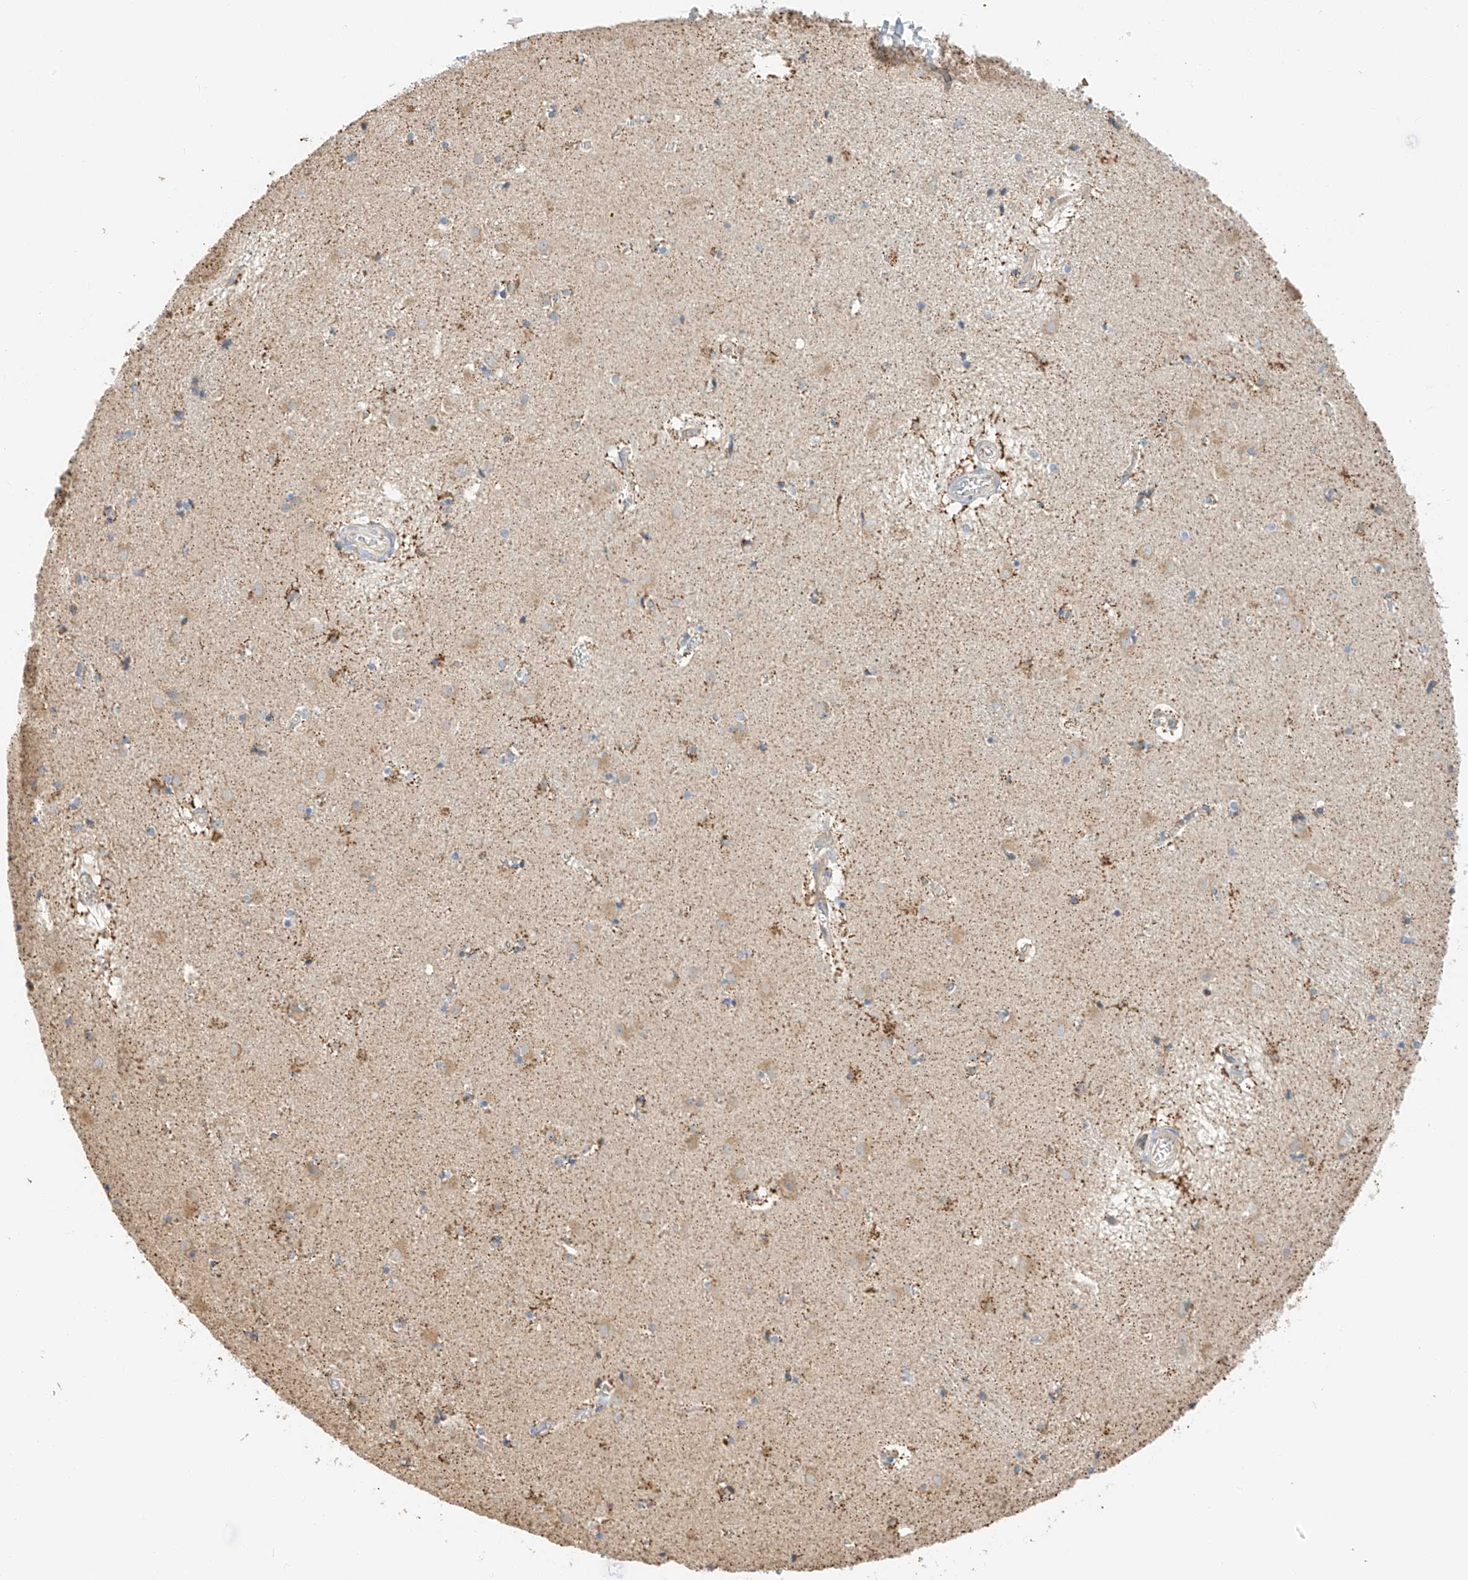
{"staining": {"intensity": "moderate", "quantity": "25%-75%", "location": "cytoplasmic/membranous,nuclear"}, "tissue": "caudate", "cell_type": "Glial cells", "image_type": "normal", "snomed": [{"axis": "morphology", "description": "Normal tissue, NOS"}, {"axis": "topography", "description": "Lateral ventricle wall"}], "caption": "This image exhibits IHC staining of benign caudate, with medium moderate cytoplasmic/membranous,nuclear positivity in about 25%-75% of glial cells.", "gene": "YIPF7", "patient": {"sex": "male", "age": 70}}